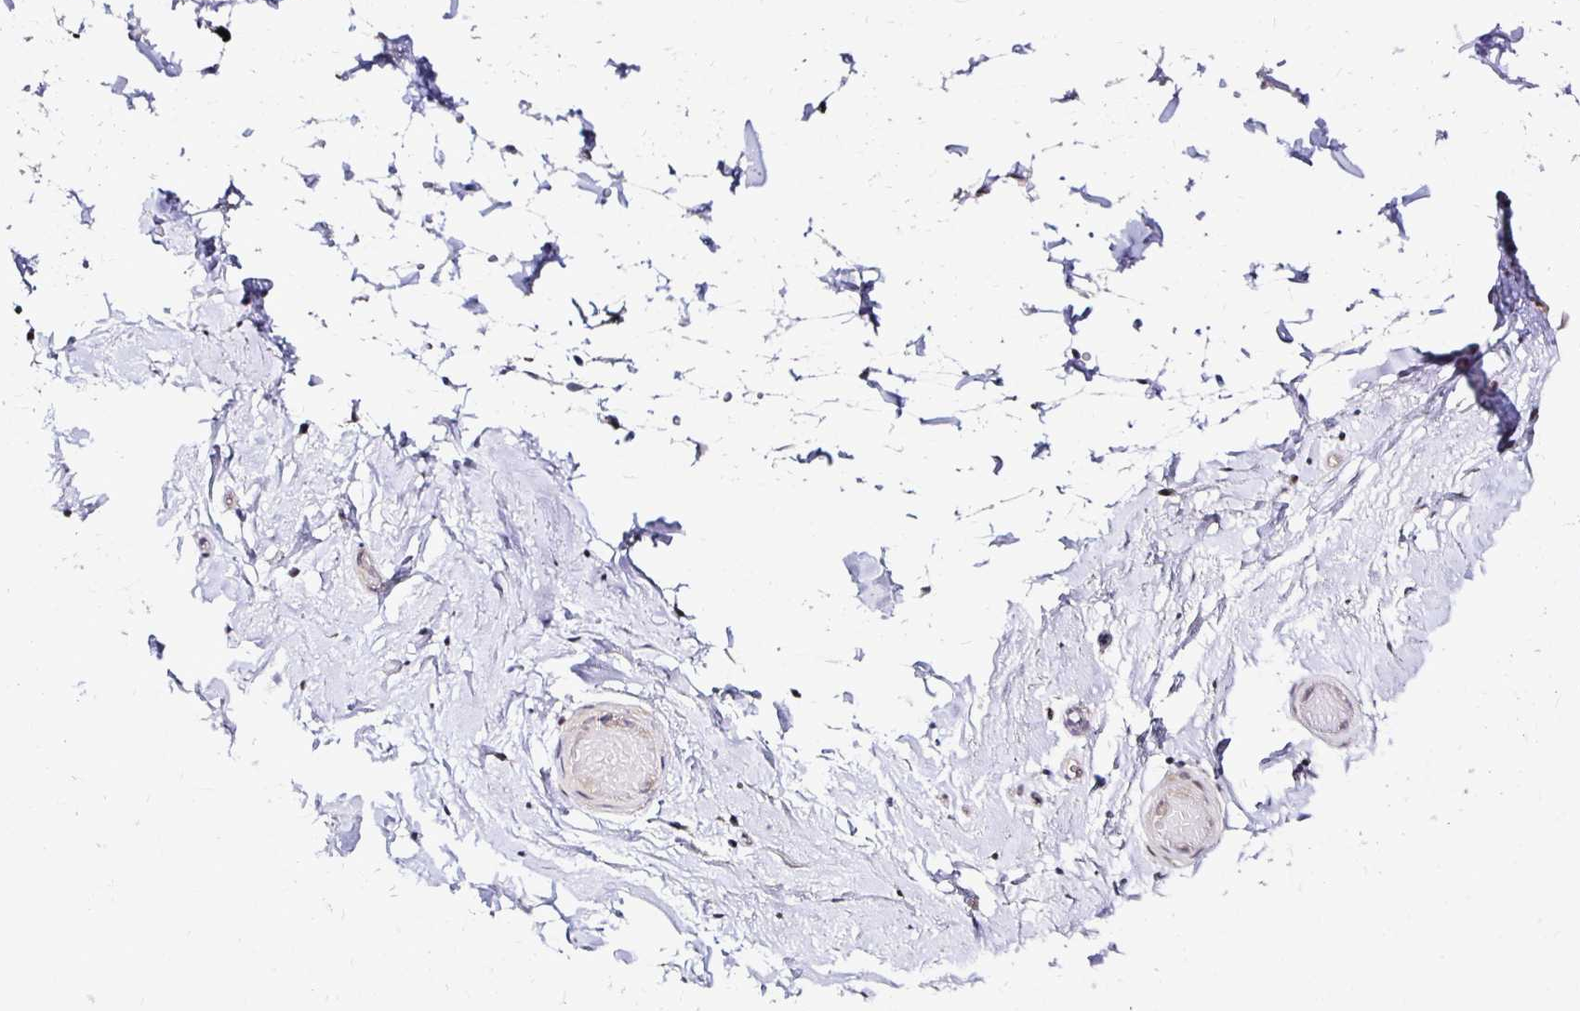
{"staining": {"intensity": "negative", "quantity": "none", "location": "none"}, "tissue": "adipose tissue", "cell_type": "Adipocytes", "image_type": "normal", "snomed": [{"axis": "morphology", "description": "Normal tissue, NOS"}, {"axis": "topography", "description": "Epididymis, spermatic cord, NOS"}, {"axis": "topography", "description": "Epididymis"}, {"axis": "topography", "description": "Peripheral nerve tissue"}], "caption": "The photomicrograph exhibits no significant staining in adipocytes of adipose tissue. (DAB (3,3'-diaminobenzidine) immunohistochemistry (IHC) with hematoxylin counter stain).", "gene": "TXN", "patient": {"sex": "male", "age": 29}}